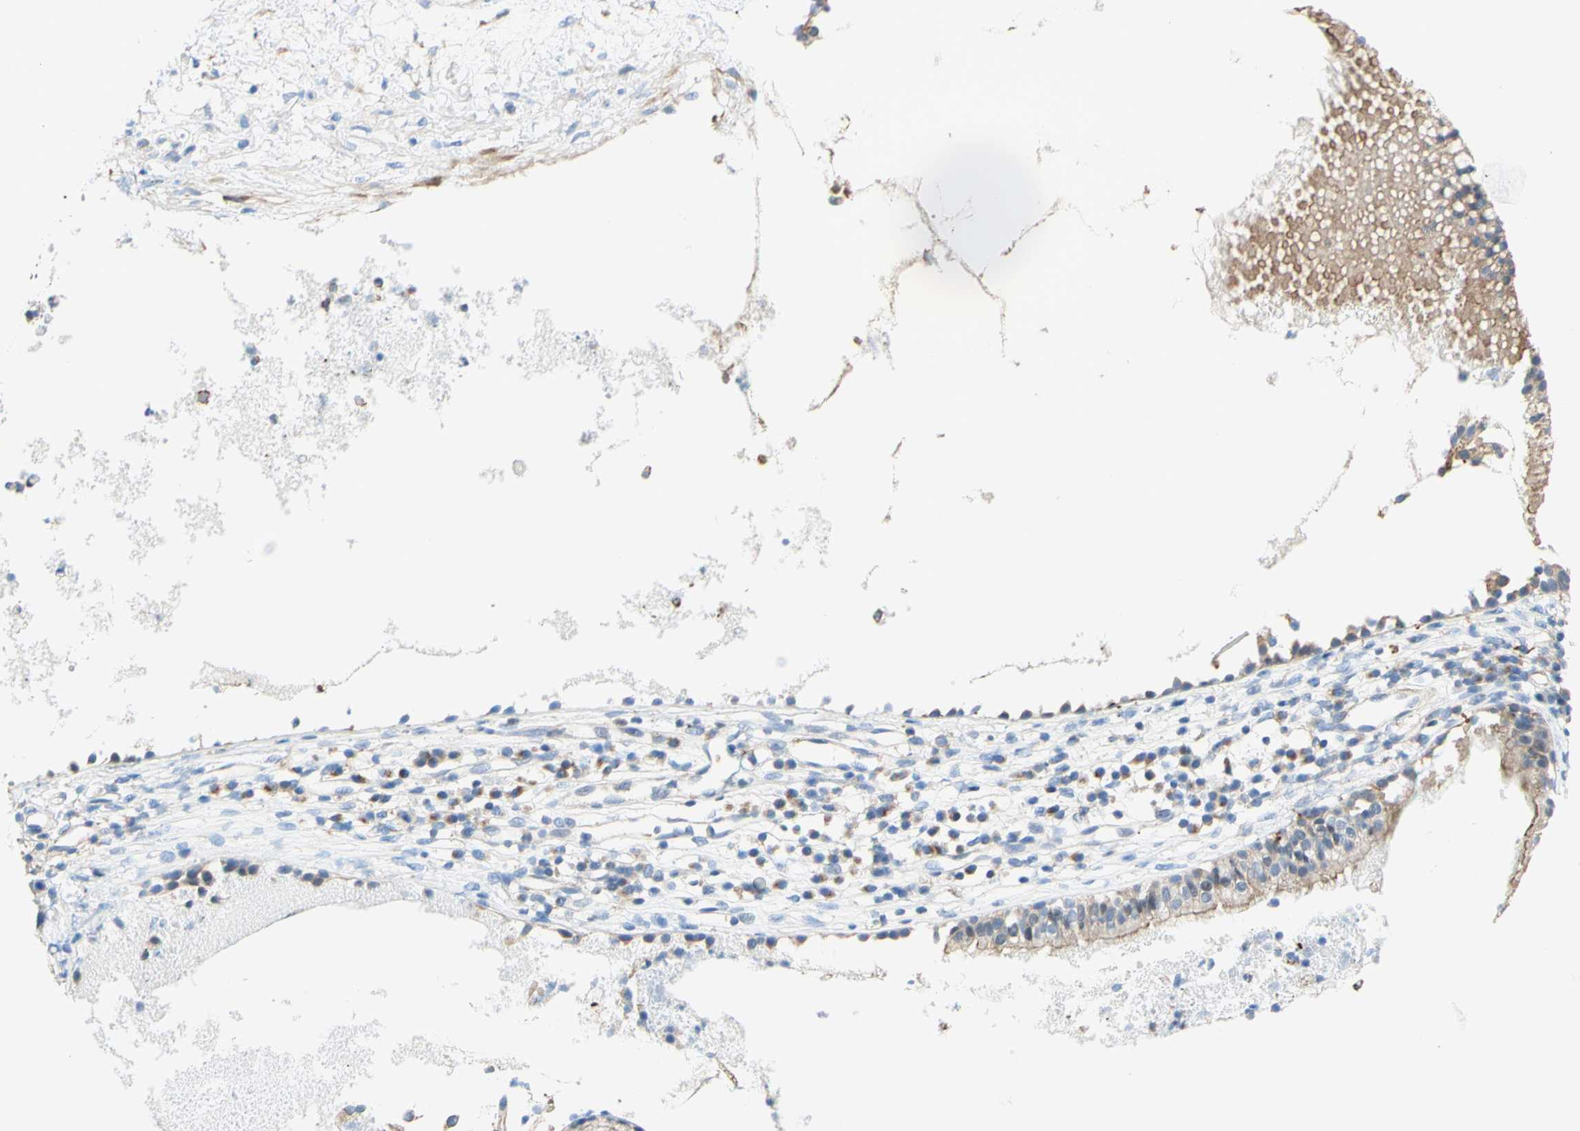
{"staining": {"intensity": "moderate", "quantity": "25%-75%", "location": "cytoplasmic/membranous"}, "tissue": "nasopharynx", "cell_type": "Respiratory epithelial cells", "image_type": "normal", "snomed": [{"axis": "morphology", "description": "Normal tissue, NOS"}, {"axis": "topography", "description": "Nasopharynx"}], "caption": "Brown immunohistochemical staining in benign nasopharynx reveals moderate cytoplasmic/membranous expression in about 25%-75% of respiratory epithelial cells. The protein of interest is shown in brown color, while the nuclei are stained blue.", "gene": "SEMA4C", "patient": {"sex": "male", "age": 21}}